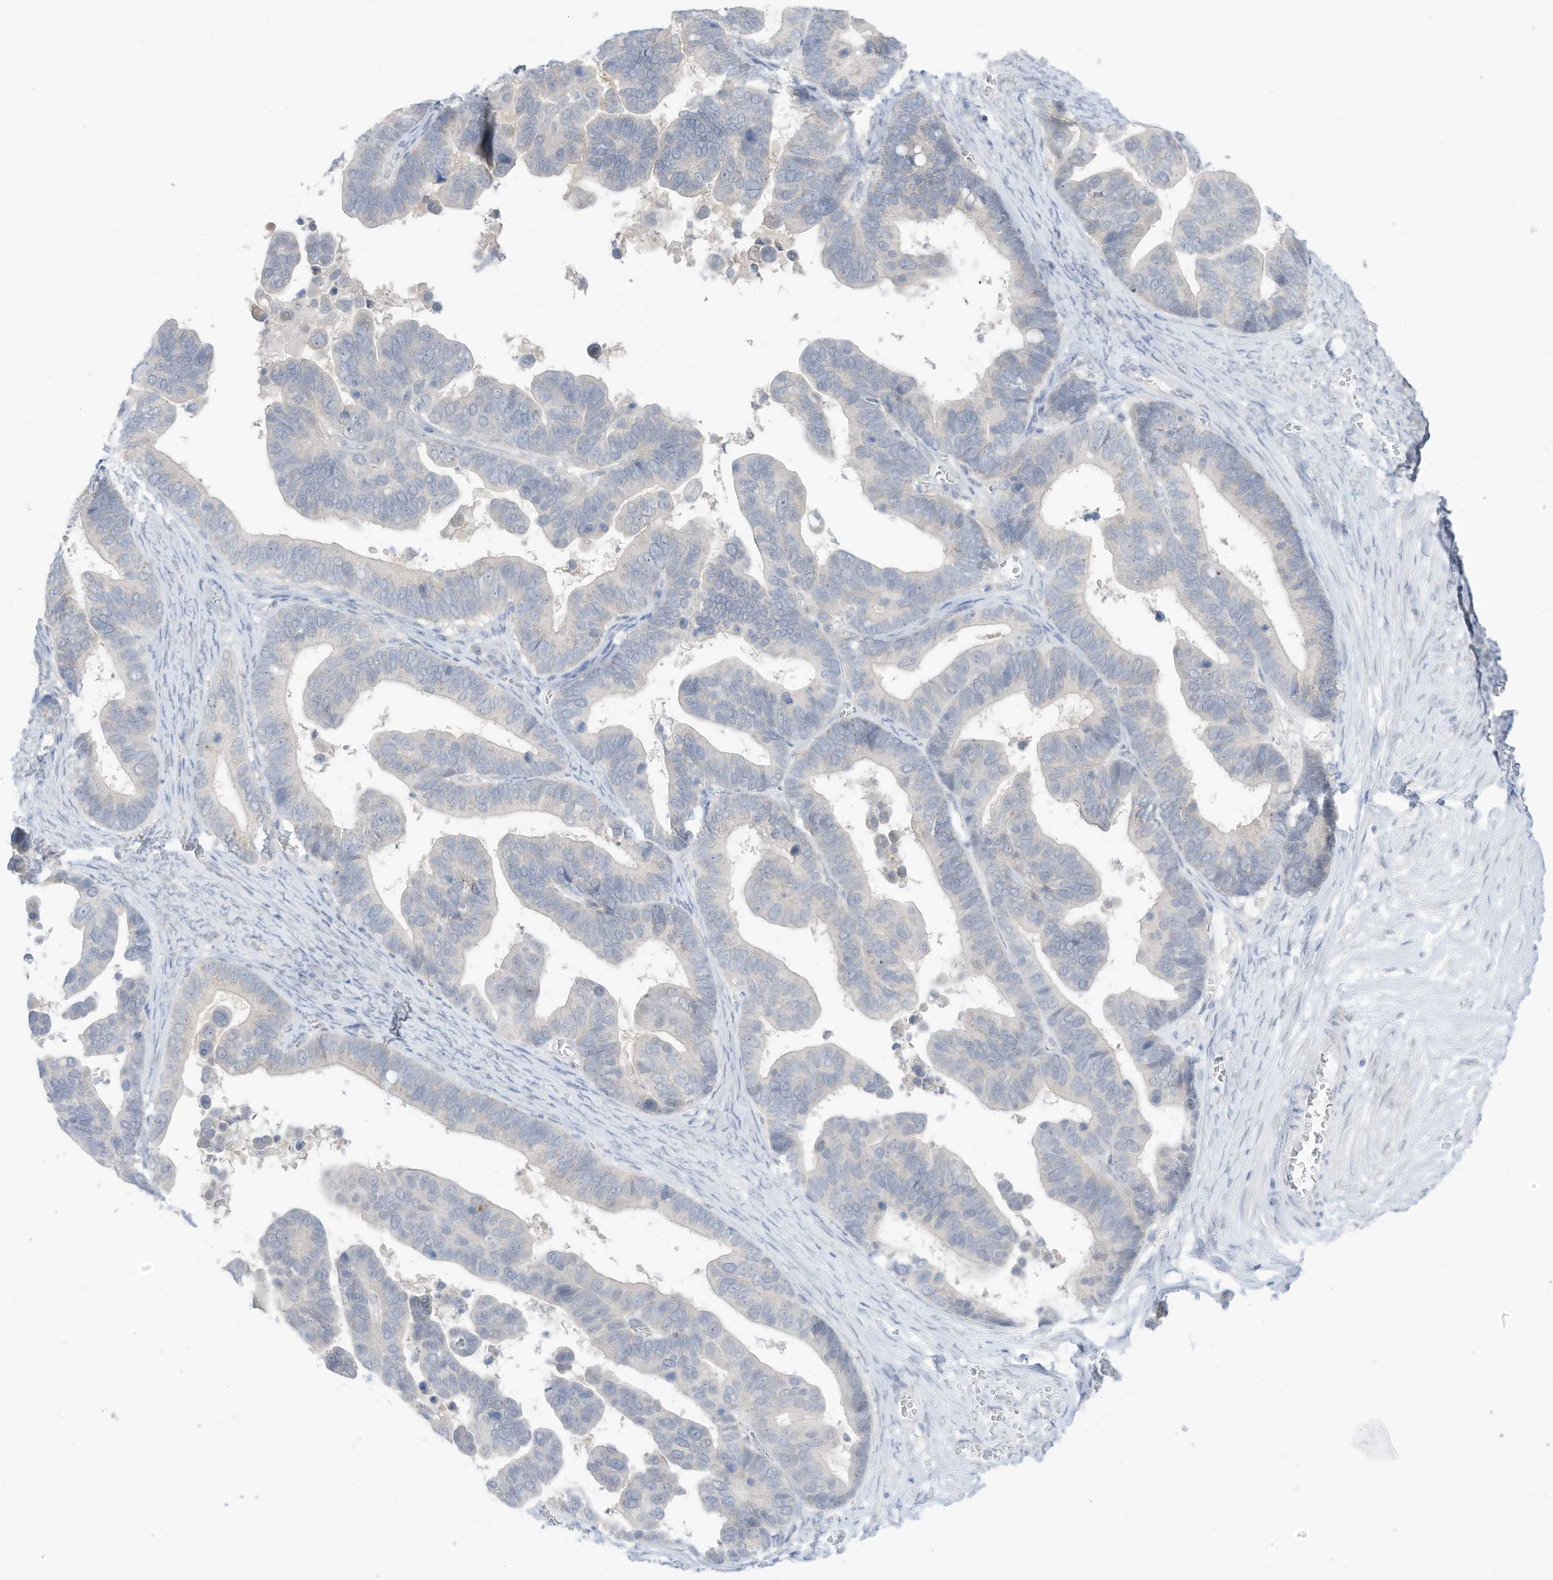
{"staining": {"intensity": "negative", "quantity": "none", "location": "none"}, "tissue": "ovarian cancer", "cell_type": "Tumor cells", "image_type": "cancer", "snomed": [{"axis": "morphology", "description": "Cystadenocarcinoma, serous, NOS"}, {"axis": "topography", "description": "Ovary"}], "caption": "High magnification brightfield microscopy of serous cystadenocarcinoma (ovarian) stained with DAB (brown) and counterstained with hematoxylin (blue): tumor cells show no significant staining.", "gene": "OGT", "patient": {"sex": "female", "age": 56}}